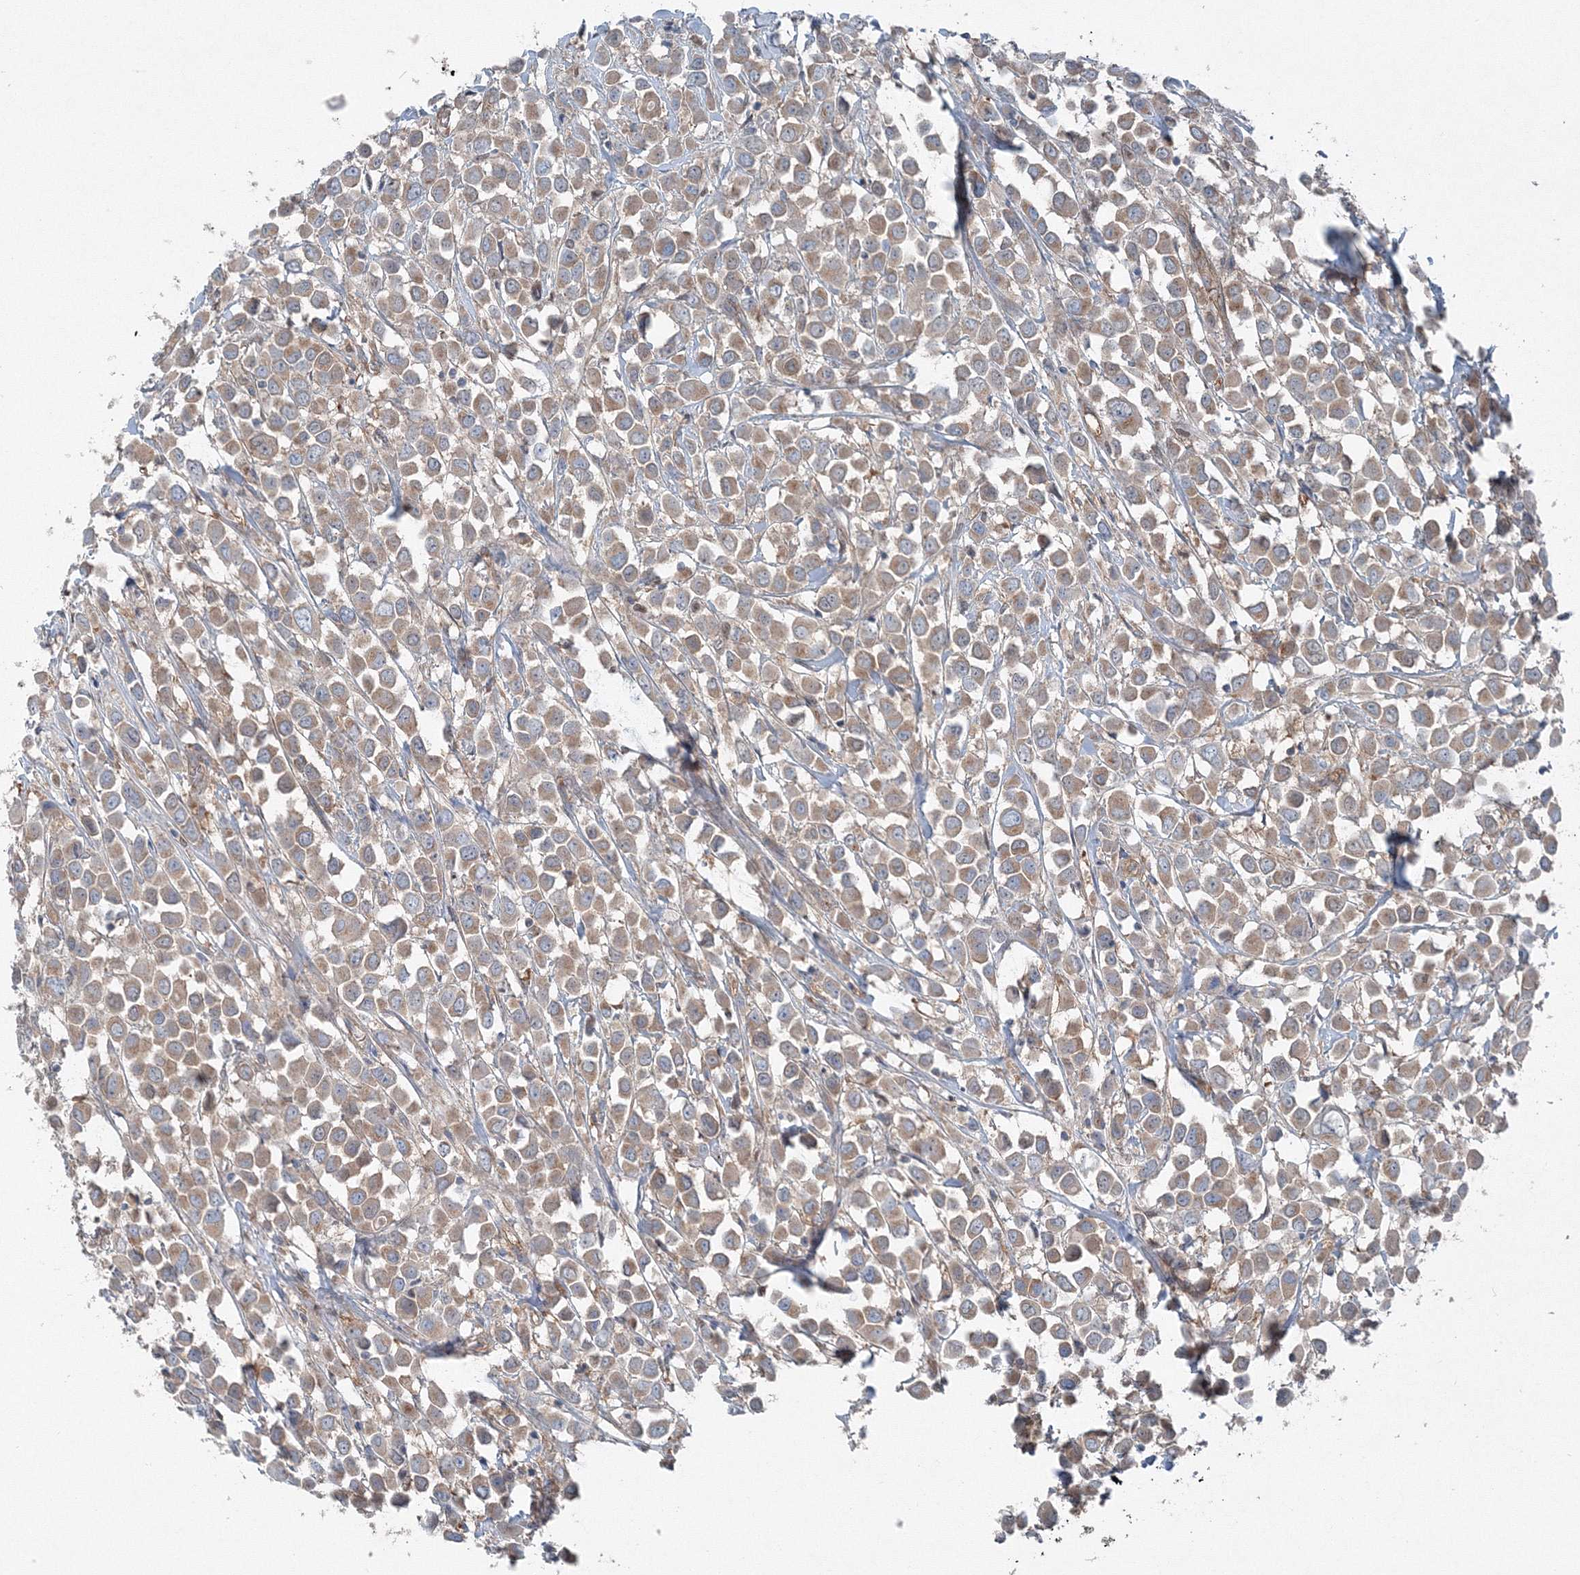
{"staining": {"intensity": "moderate", "quantity": ">75%", "location": "cytoplasmic/membranous"}, "tissue": "breast cancer", "cell_type": "Tumor cells", "image_type": "cancer", "snomed": [{"axis": "morphology", "description": "Duct carcinoma"}, {"axis": "topography", "description": "Breast"}], "caption": "Immunohistochemical staining of breast infiltrating ductal carcinoma demonstrates medium levels of moderate cytoplasmic/membranous protein staining in about >75% of tumor cells. (DAB (3,3'-diaminobenzidine) IHC with brightfield microscopy, high magnification).", "gene": "TPRKB", "patient": {"sex": "female", "age": 61}}